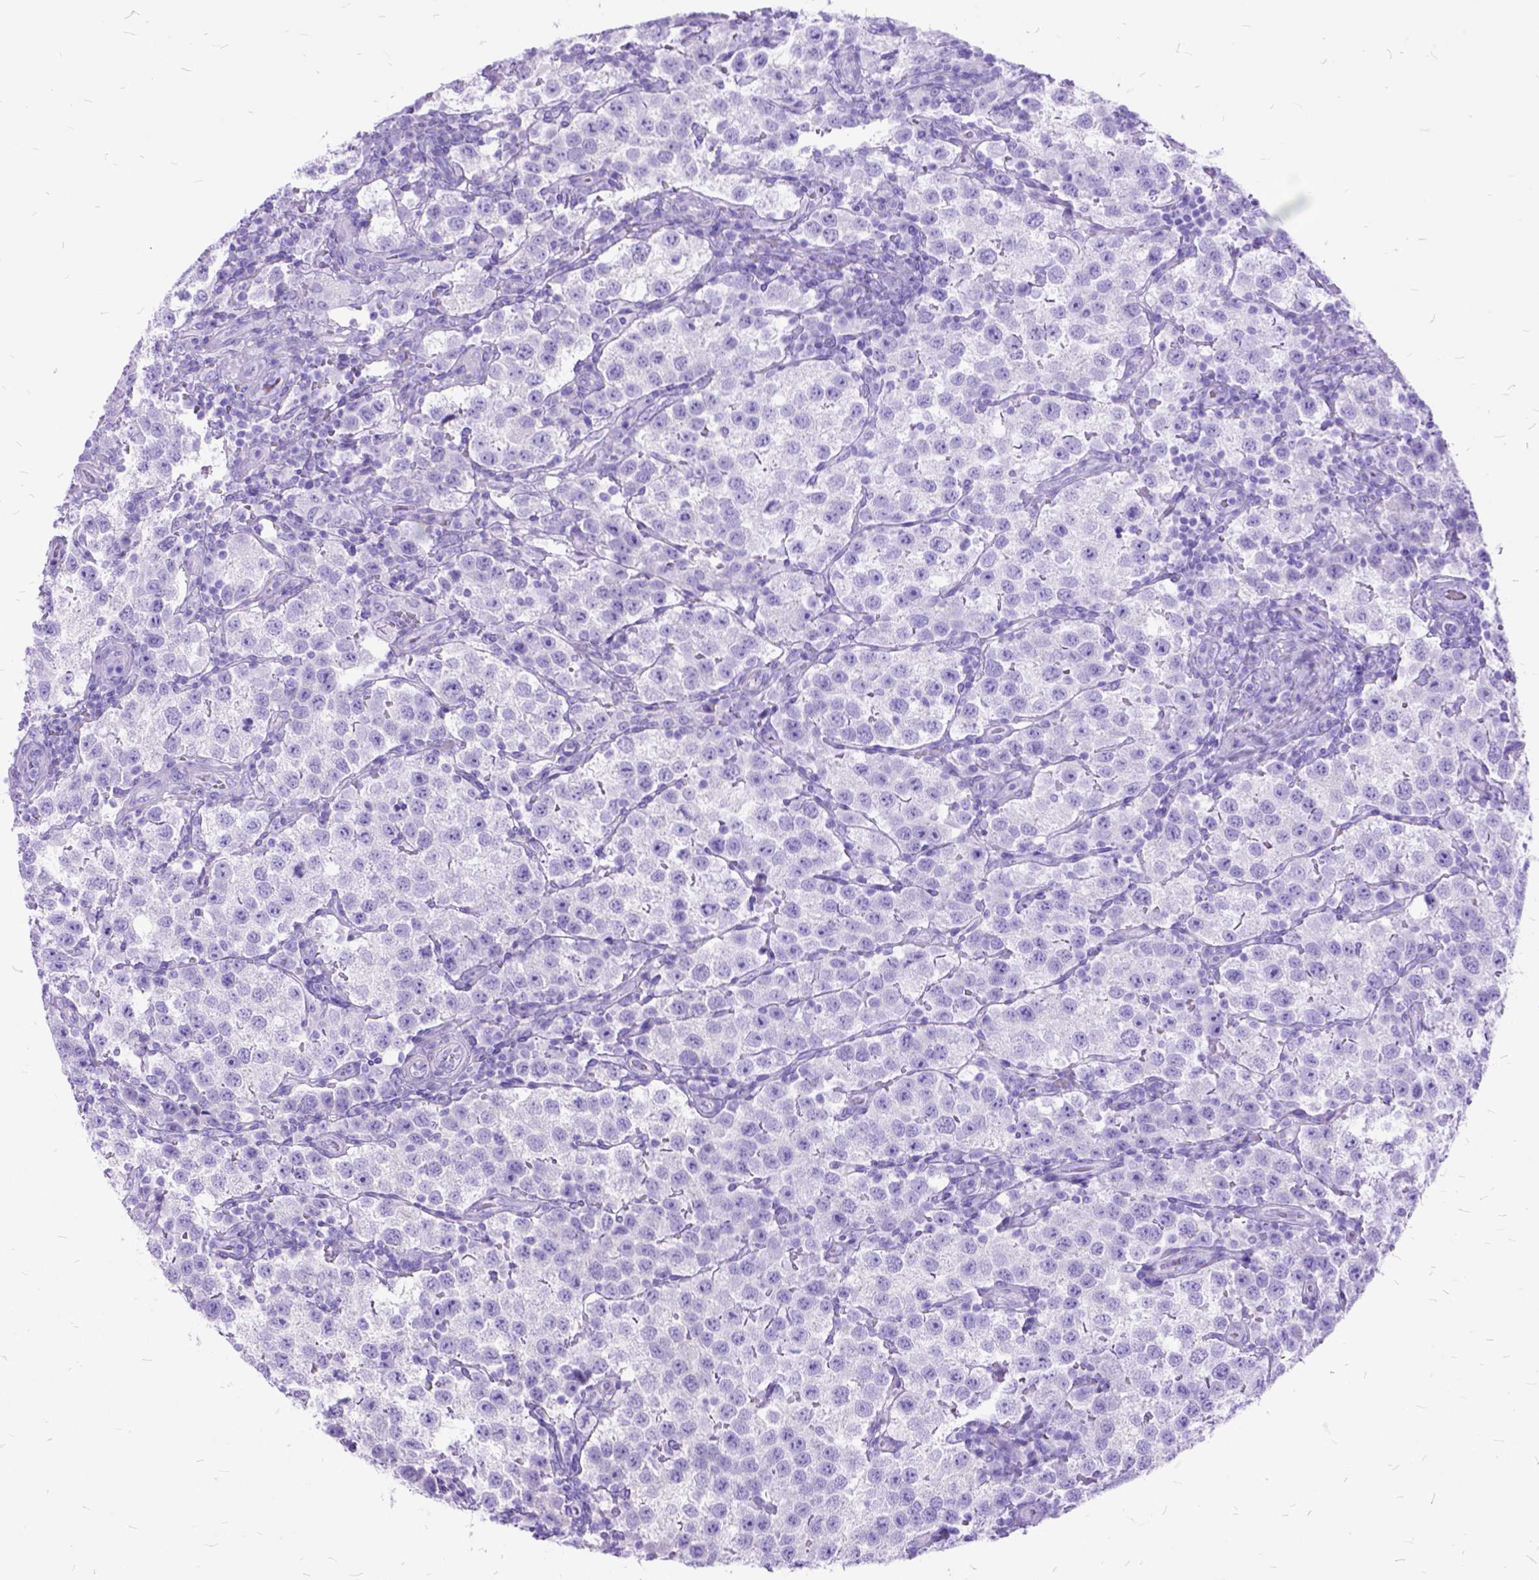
{"staining": {"intensity": "negative", "quantity": "none", "location": "none"}, "tissue": "testis cancer", "cell_type": "Tumor cells", "image_type": "cancer", "snomed": [{"axis": "morphology", "description": "Seminoma, NOS"}, {"axis": "topography", "description": "Testis"}], "caption": "Protein analysis of seminoma (testis) shows no significant positivity in tumor cells.", "gene": "DNAH2", "patient": {"sex": "male", "age": 37}}